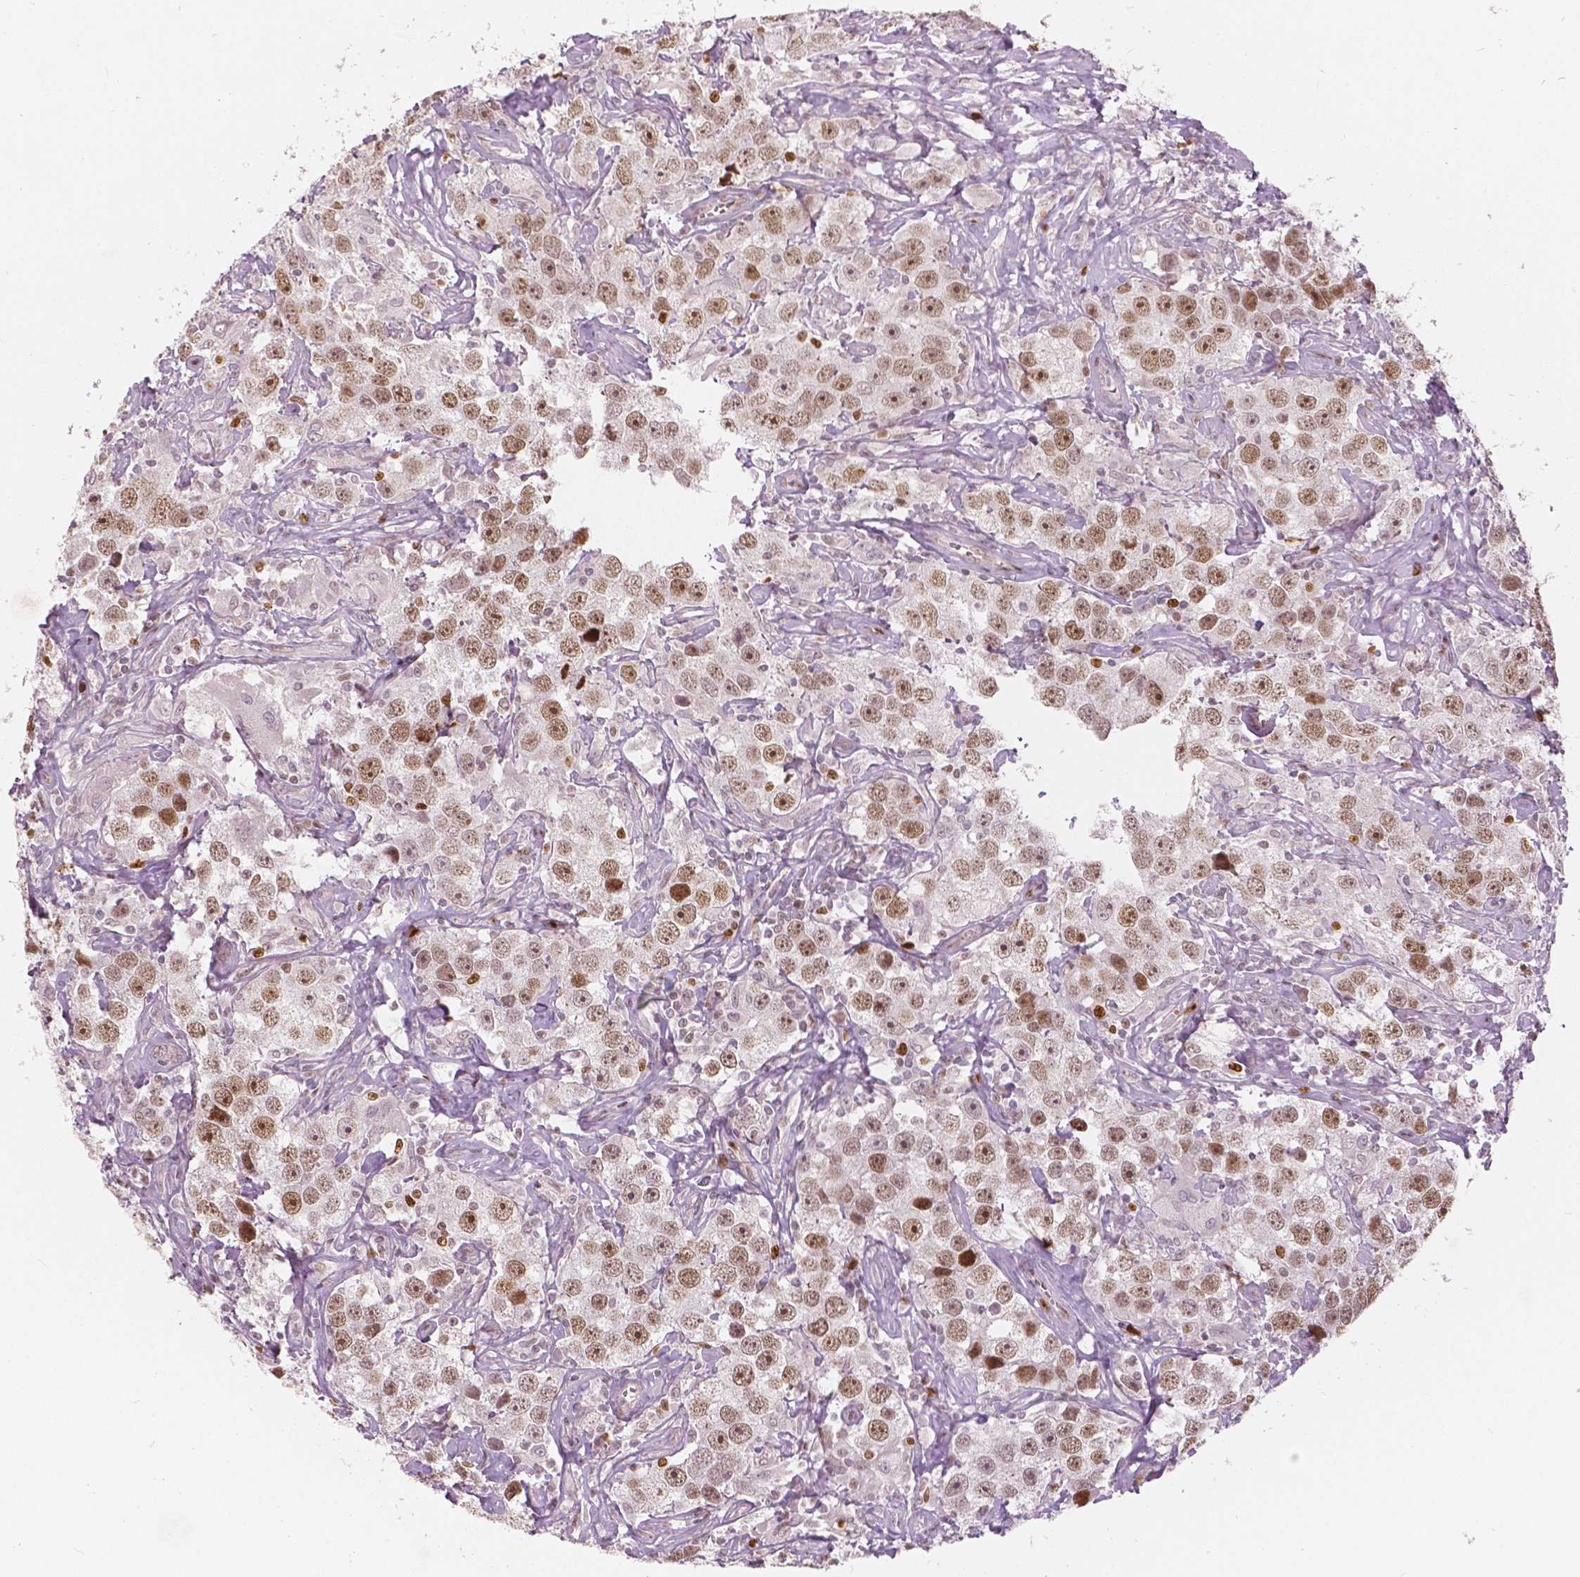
{"staining": {"intensity": "moderate", "quantity": ">75%", "location": "nuclear"}, "tissue": "testis cancer", "cell_type": "Tumor cells", "image_type": "cancer", "snomed": [{"axis": "morphology", "description": "Seminoma, NOS"}, {"axis": "topography", "description": "Testis"}], "caption": "DAB (3,3'-diaminobenzidine) immunohistochemical staining of testis cancer demonstrates moderate nuclear protein expression in approximately >75% of tumor cells. The protein is stained brown, and the nuclei are stained in blue (DAB IHC with brightfield microscopy, high magnification).", "gene": "NSD2", "patient": {"sex": "male", "age": 49}}